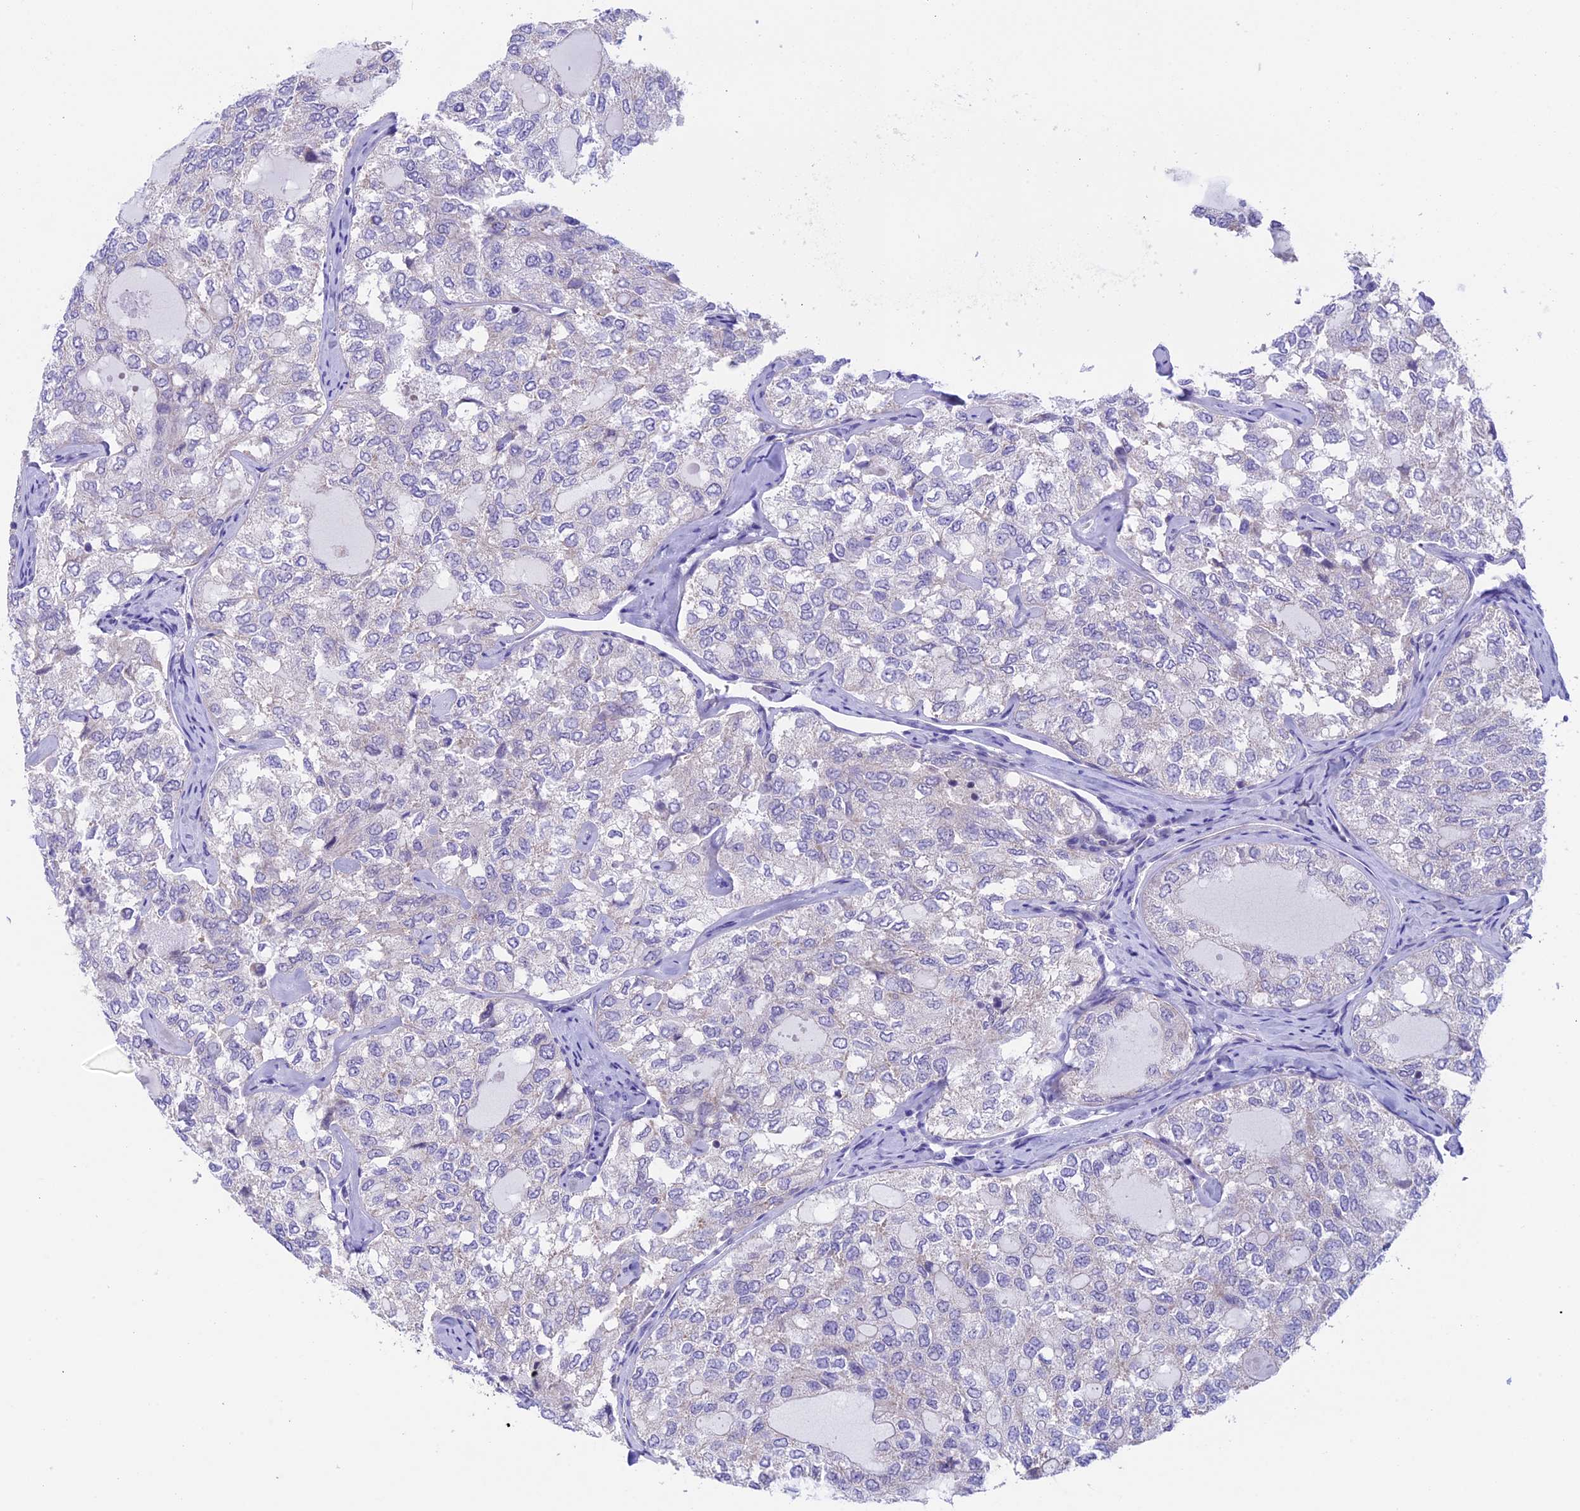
{"staining": {"intensity": "negative", "quantity": "none", "location": "none"}, "tissue": "thyroid cancer", "cell_type": "Tumor cells", "image_type": "cancer", "snomed": [{"axis": "morphology", "description": "Follicular adenoma carcinoma, NOS"}, {"axis": "topography", "description": "Thyroid gland"}], "caption": "Immunohistochemistry of thyroid follicular adenoma carcinoma shows no staining in tumor cells.", "gene": "IGSF6", "patient": {"sex": "male", "age": 75}}